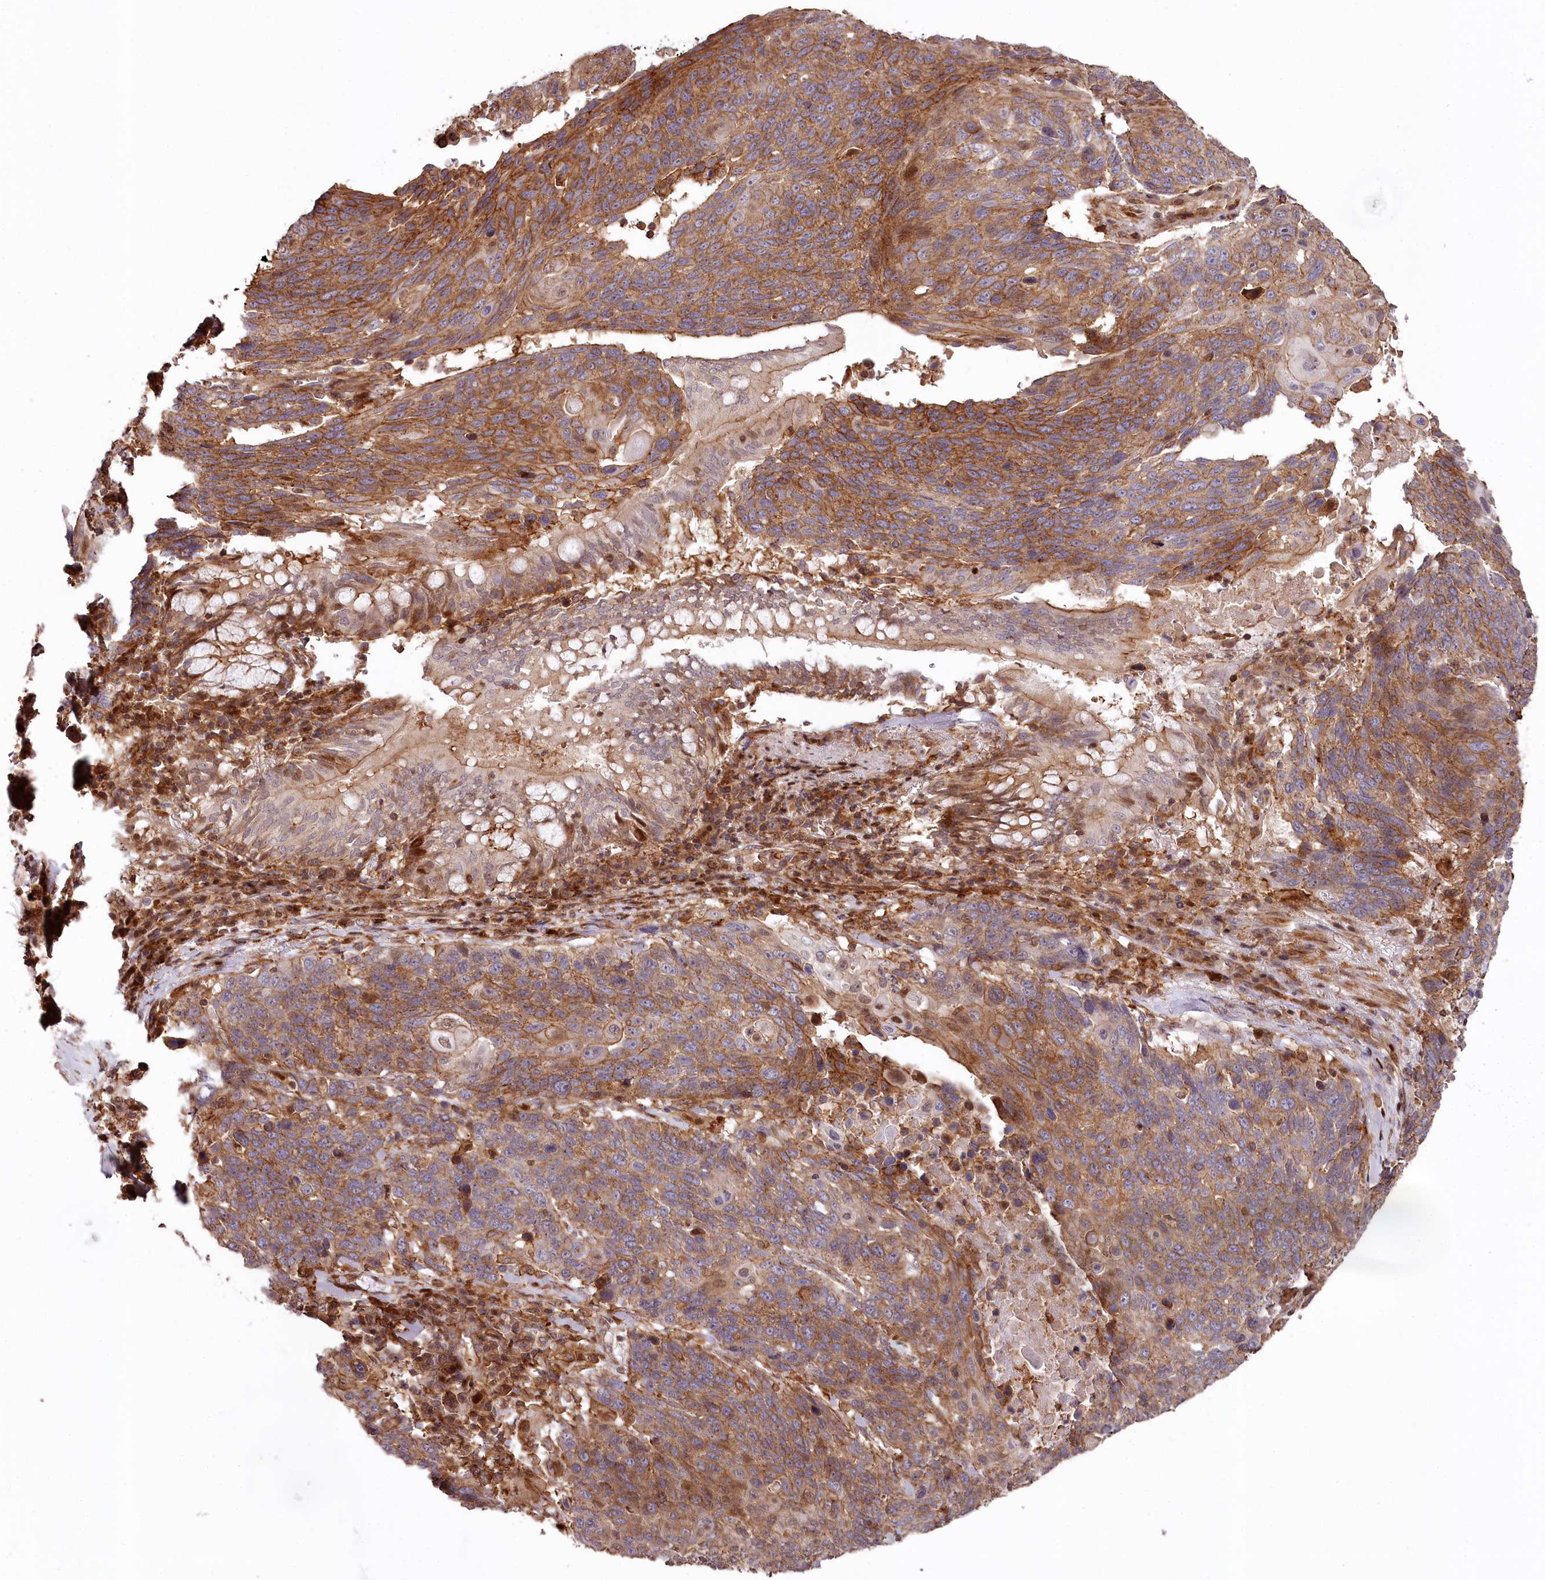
{"staining": {"intensity": "strong", "quantity": ">75%", "location": "cytoplasmic/membranous"}, "tissue": "lung cancer", "cell_type": "Tumor cells", "image_type": "cancer", "snomed": [{"axis": "morphology", "description": "Squamous cell carcinoma, NOS"}, {"axis": "topography", "description": "Lung"}], "caption": "Squamous cell carcinoma (lung) was stained to show a protein in brown. There is high levels of strong cytoplasmic/membranous expression in approximately >75% of tumor cells. (DAB IHC with brightfield microscopy, high magnification).", "gene": "KIF14", "patient": {"sex": "male", "age": 66}}